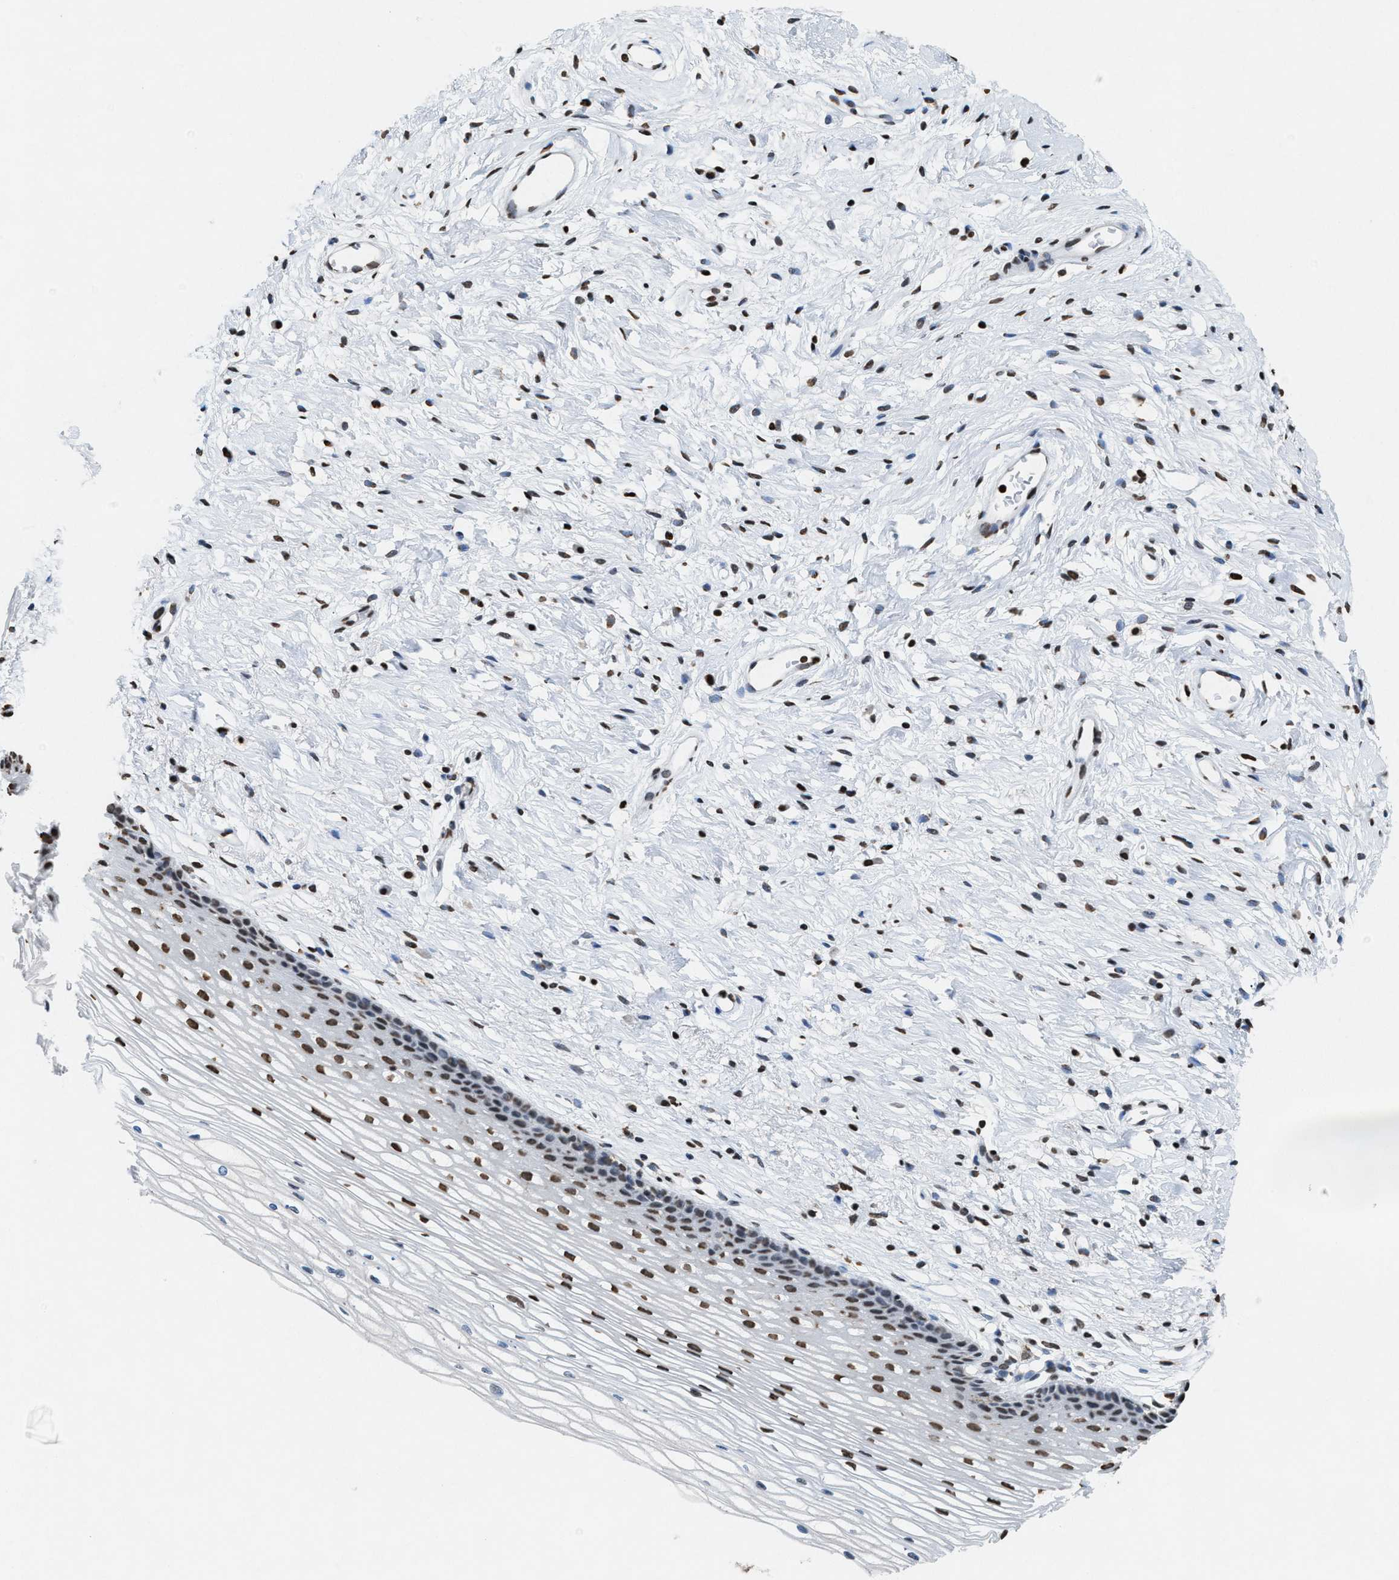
{"staining": {"intensity": "moderate", "quantity": "25%-75%", "location": "nuclear"}, "tissue": "cervix", "cell_type": "Glandular cells", "image_type": "normal", "snomed": [{"axis": "morphology", "description": "Normal tissue, NOS"}, {"axis": "topography", "description": "Cervix"}], "caption": "Moderate nuclear protein positivity is appreciated in about 25%-75% of glandular cells in cervix.", "gene": "NUP88", "patient": {"sex": "female", "age": 77}}